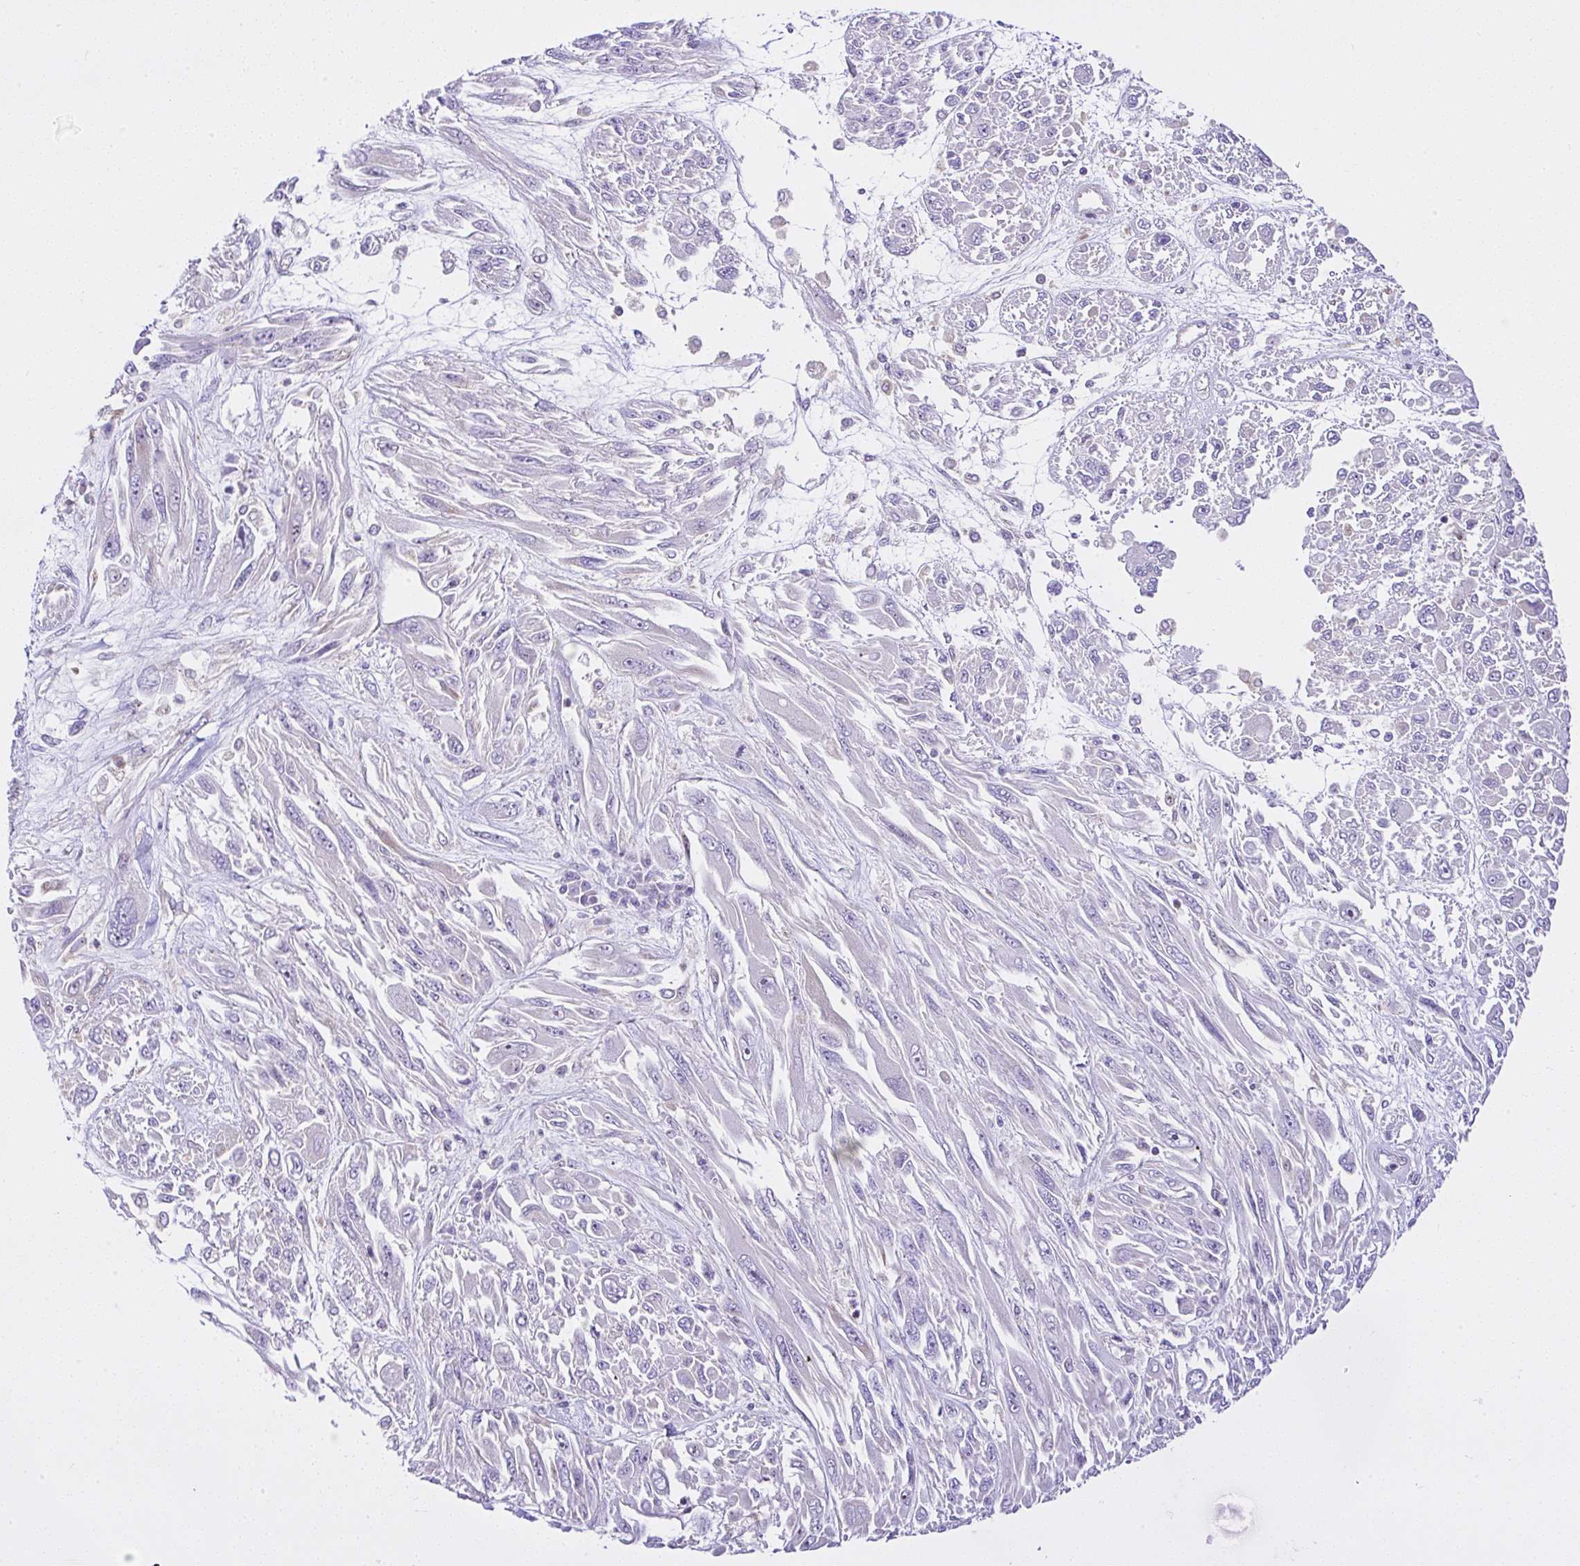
{"staining": {"intensity": "negative", "quantity": "none", "location": "none"}, "tissue": "melanoma", "cell_type": "Tumor cells", "image_type": "cancer", "snomed": [{"axis": "morphology", "description": "Malignant melanoma, NOS"}, {"axis": "topography", "description": "Skin"}], "caption": "A photomicrograph of malignant melanoma stained for a protein shows no brown staining in tumor cells.", "gene": "CCDC142", "patient": {"sex": "female", "age": 91}}